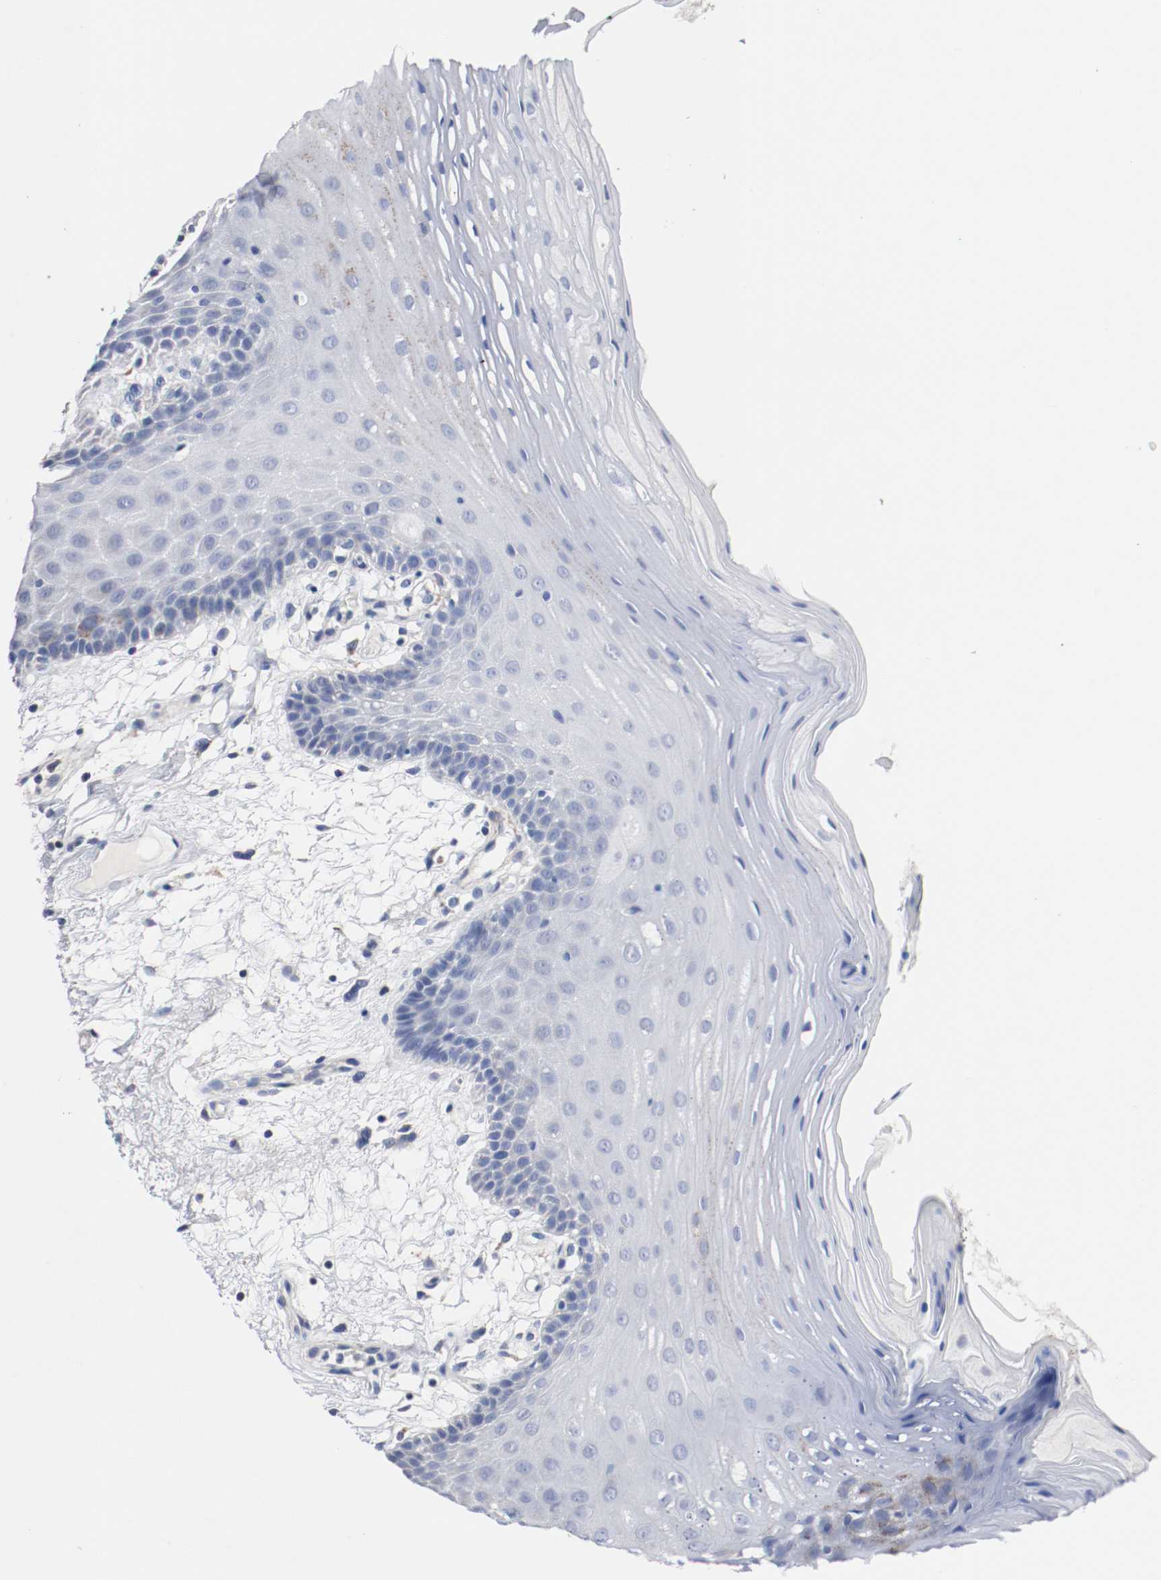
{"staining": {"intensity": "weak", "quantity": "<25%", "location": "cytoplasmic/membranous"}, "tissue": "oral mucosa", "cell_type": "Squamous epithelial cells", "image_type": "normal", "snomed": [{"axis": "morphology", "description": "Normal tissue, NOS"}, {"axis": "morphology", "description": "Squamous cell carcinoma, NOS"}, {"axis": "topography", "description": "Skeletal muscle"}, {"axis": "topography", "description": "Oral tissue"}, {"axis": "topography", "description": "Head-Neck"}], "caption": "This is an immunohistochemistry image of benign human oral mucosa. There is no expression in squamous epithelial cells.", "gene": "TUBD1", "patient": {"sex": "male", "age": 71}}